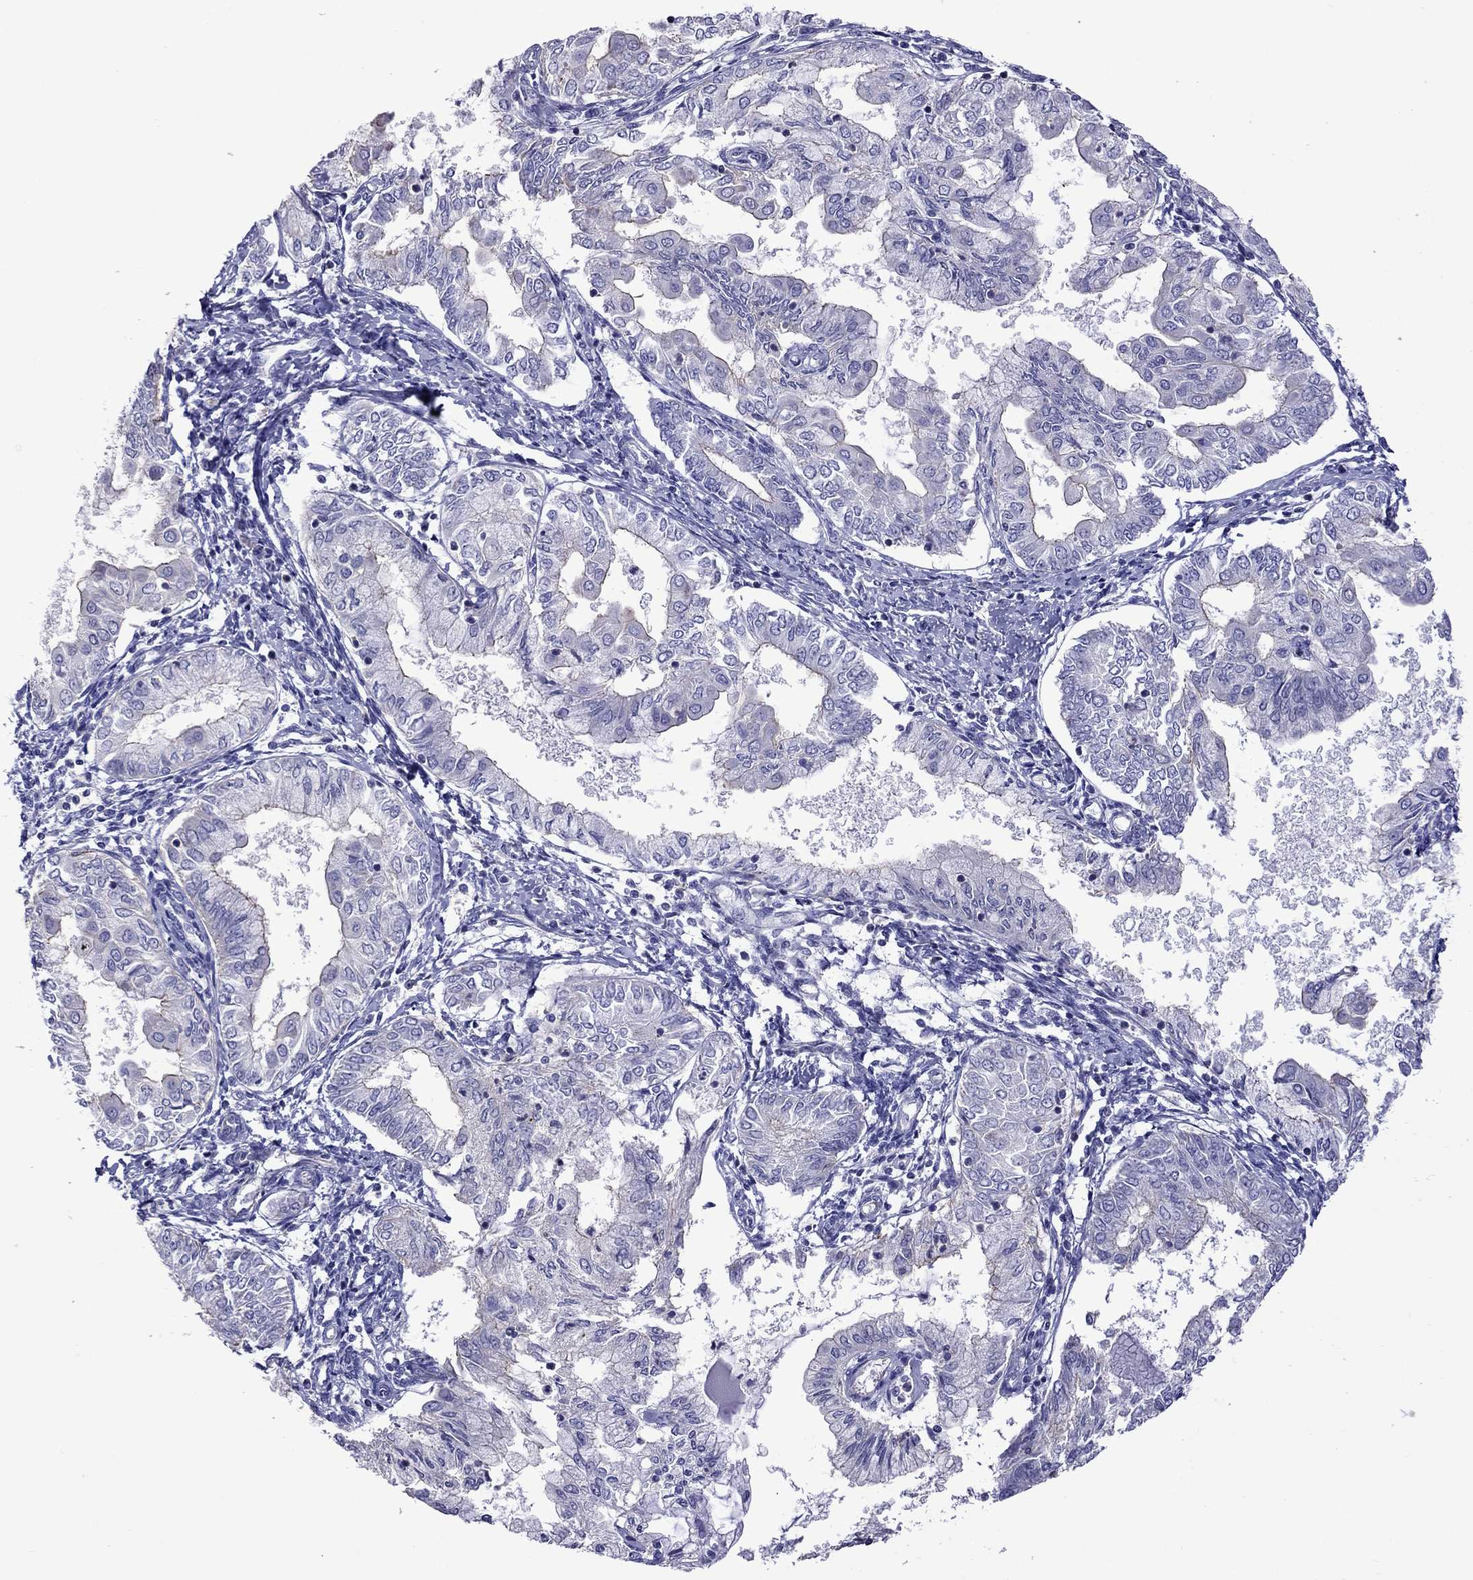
{"staining": {"intensity": "negative", "quantity": "none", "location": "none"}, "tissue": "endometrial cancer", "cell_type": "Tumor cells", "image_type": "cancer", "snomed": [{"axis": "morphology", "description": "Adenocarcinoma, NOS"}, {"axis": "topography", "description": "Endometrium"}], "caption": "A photomicrograph of endometrial cancer (adenocarcinoma) stained for a protein demonstrates no brown staining in tumor cells.", "gene": "STAR", "patient": {"sex": "female", "age": 68}}